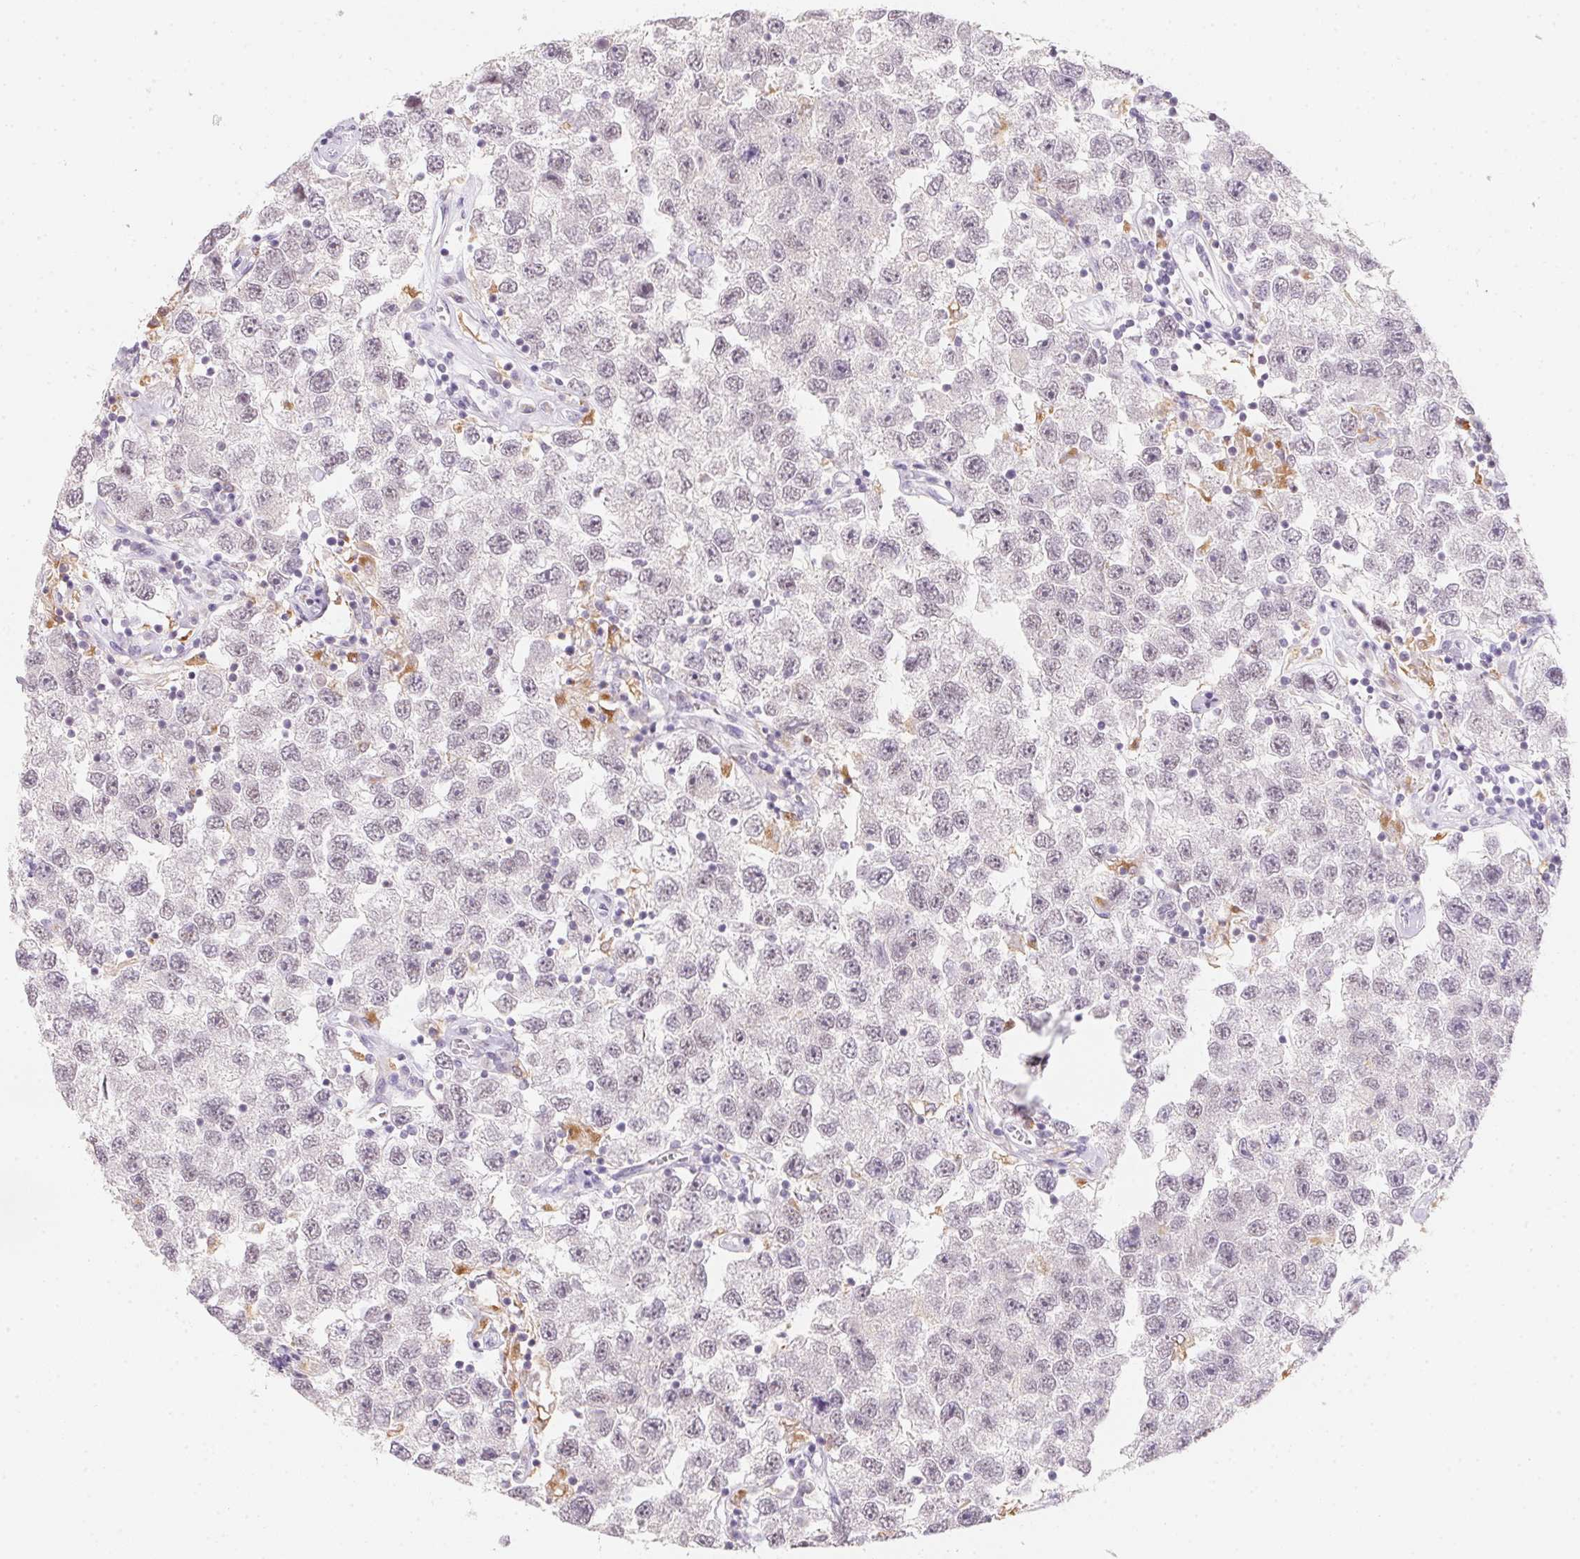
{"staining": {"intensity": "negative", "quantity": "none", "location": "none"}, "tissue": "testis cancer", "cell_type": "Tumor cells", "image_type": "cancer", "snomed": [{"axis": "morphology", "description": "Seminoma, NOS"}, {"axis": "topography", "description": "Testis"}], "caption": "Immunohistochemical staining of human testis cancer reveals no significant positivity in tumor cells. The staining is performed using DAB brown chromogen with nuclei counter-stained in using hematoxylin.", "gene": "SLC6A18", "patient": {"sex": "male", "age": 26}}